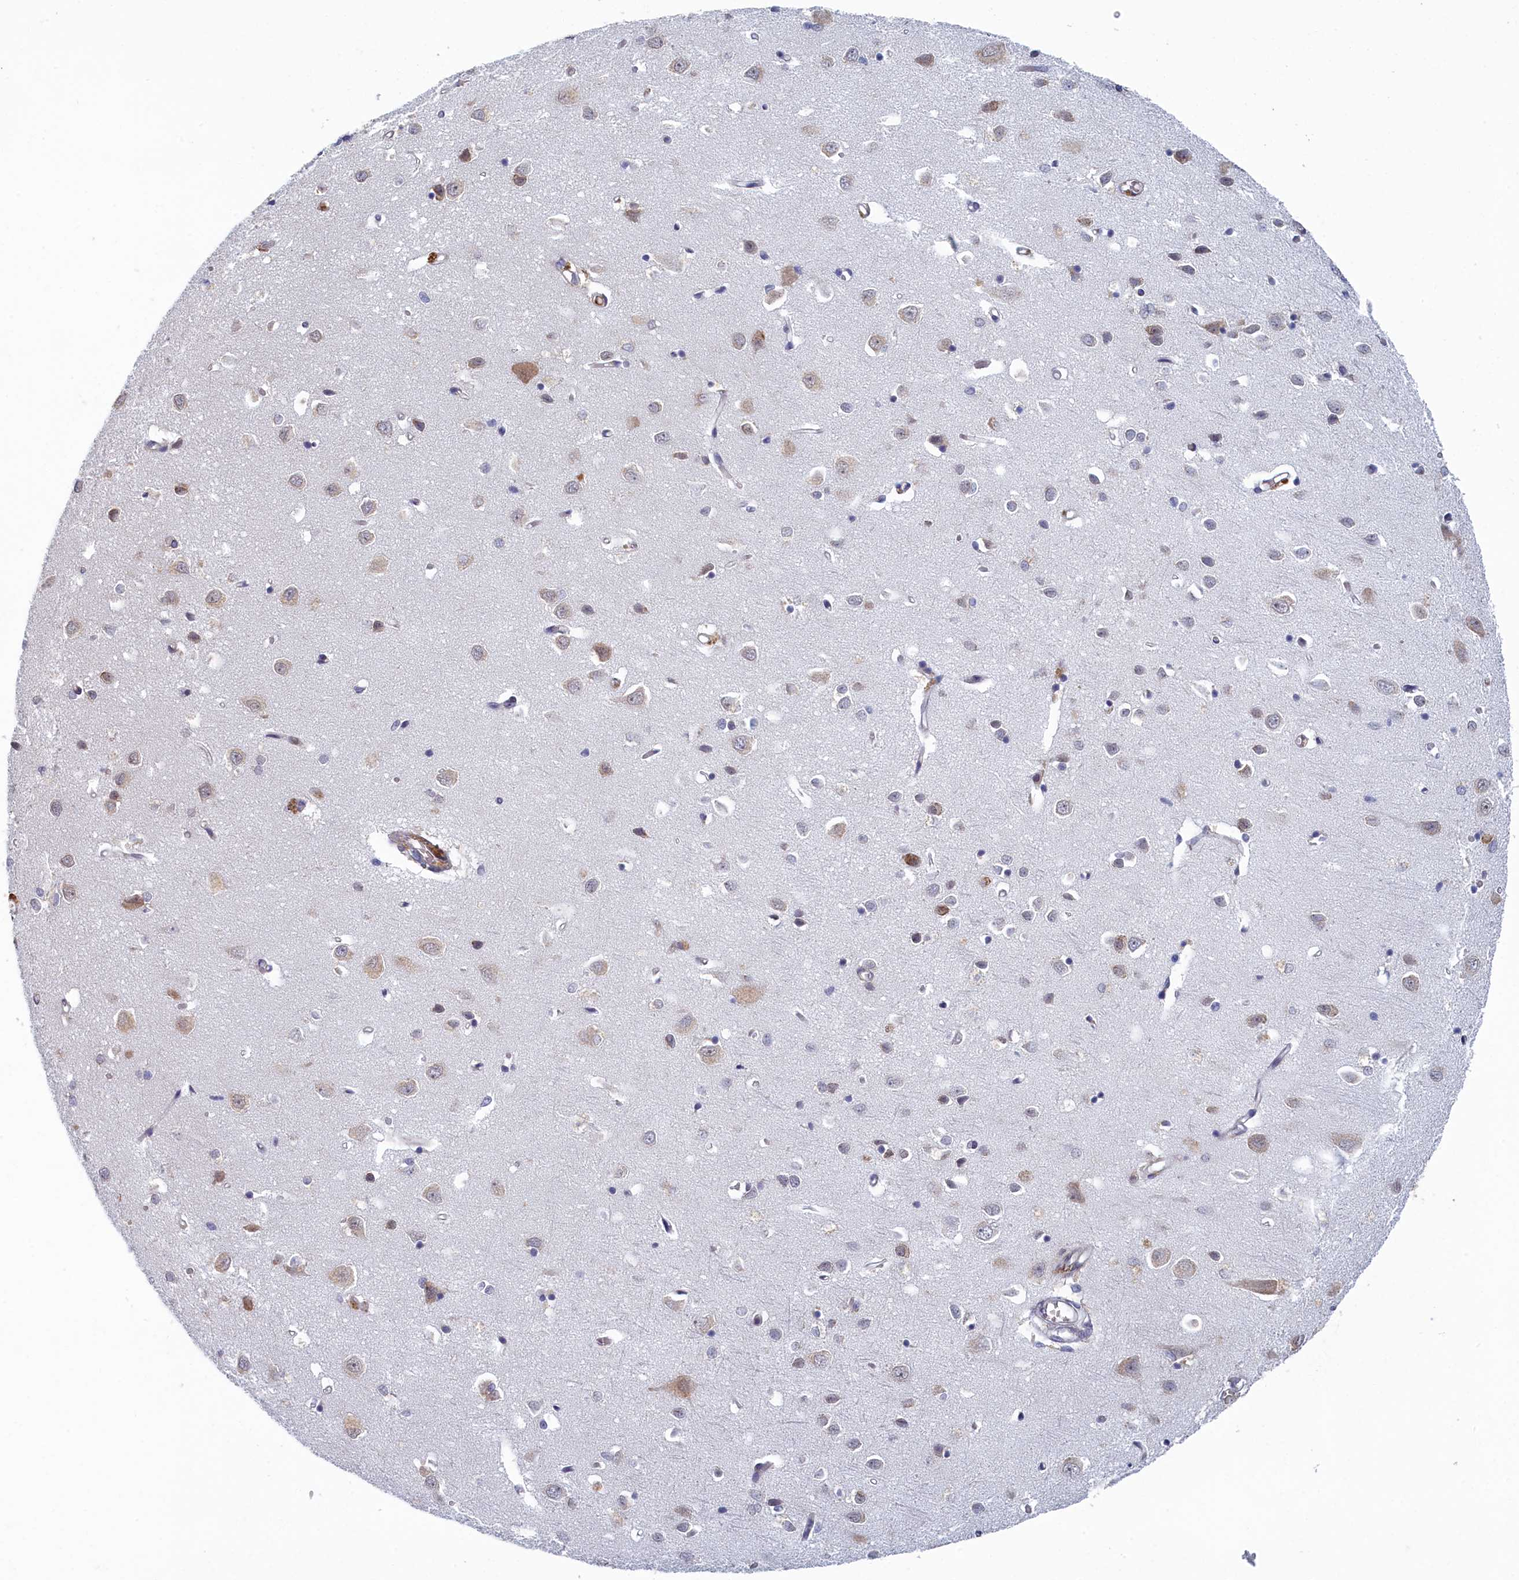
{"staining": {"intensity": "negative", "quantity": "none", "location": "none"}, "tissue": "cerebral cortex", "cell_type": "Endothelial cells", "image_type": "normal", "snomed": [{"axis": "morphology", "description": "Normal tissue, NOS"}, {"axis": "topography", "description": "Cerebral cortex"}], "caption": "Cerebral cortex was stained to show a protein in brown. There is no significant expression in endothelial cells. (DAB (3,3'-diaminobenzidine) IHC with hematoxylin counter stain).", "gene": "DNAJC17", "patient": {"sex": "female", "age": 64}}